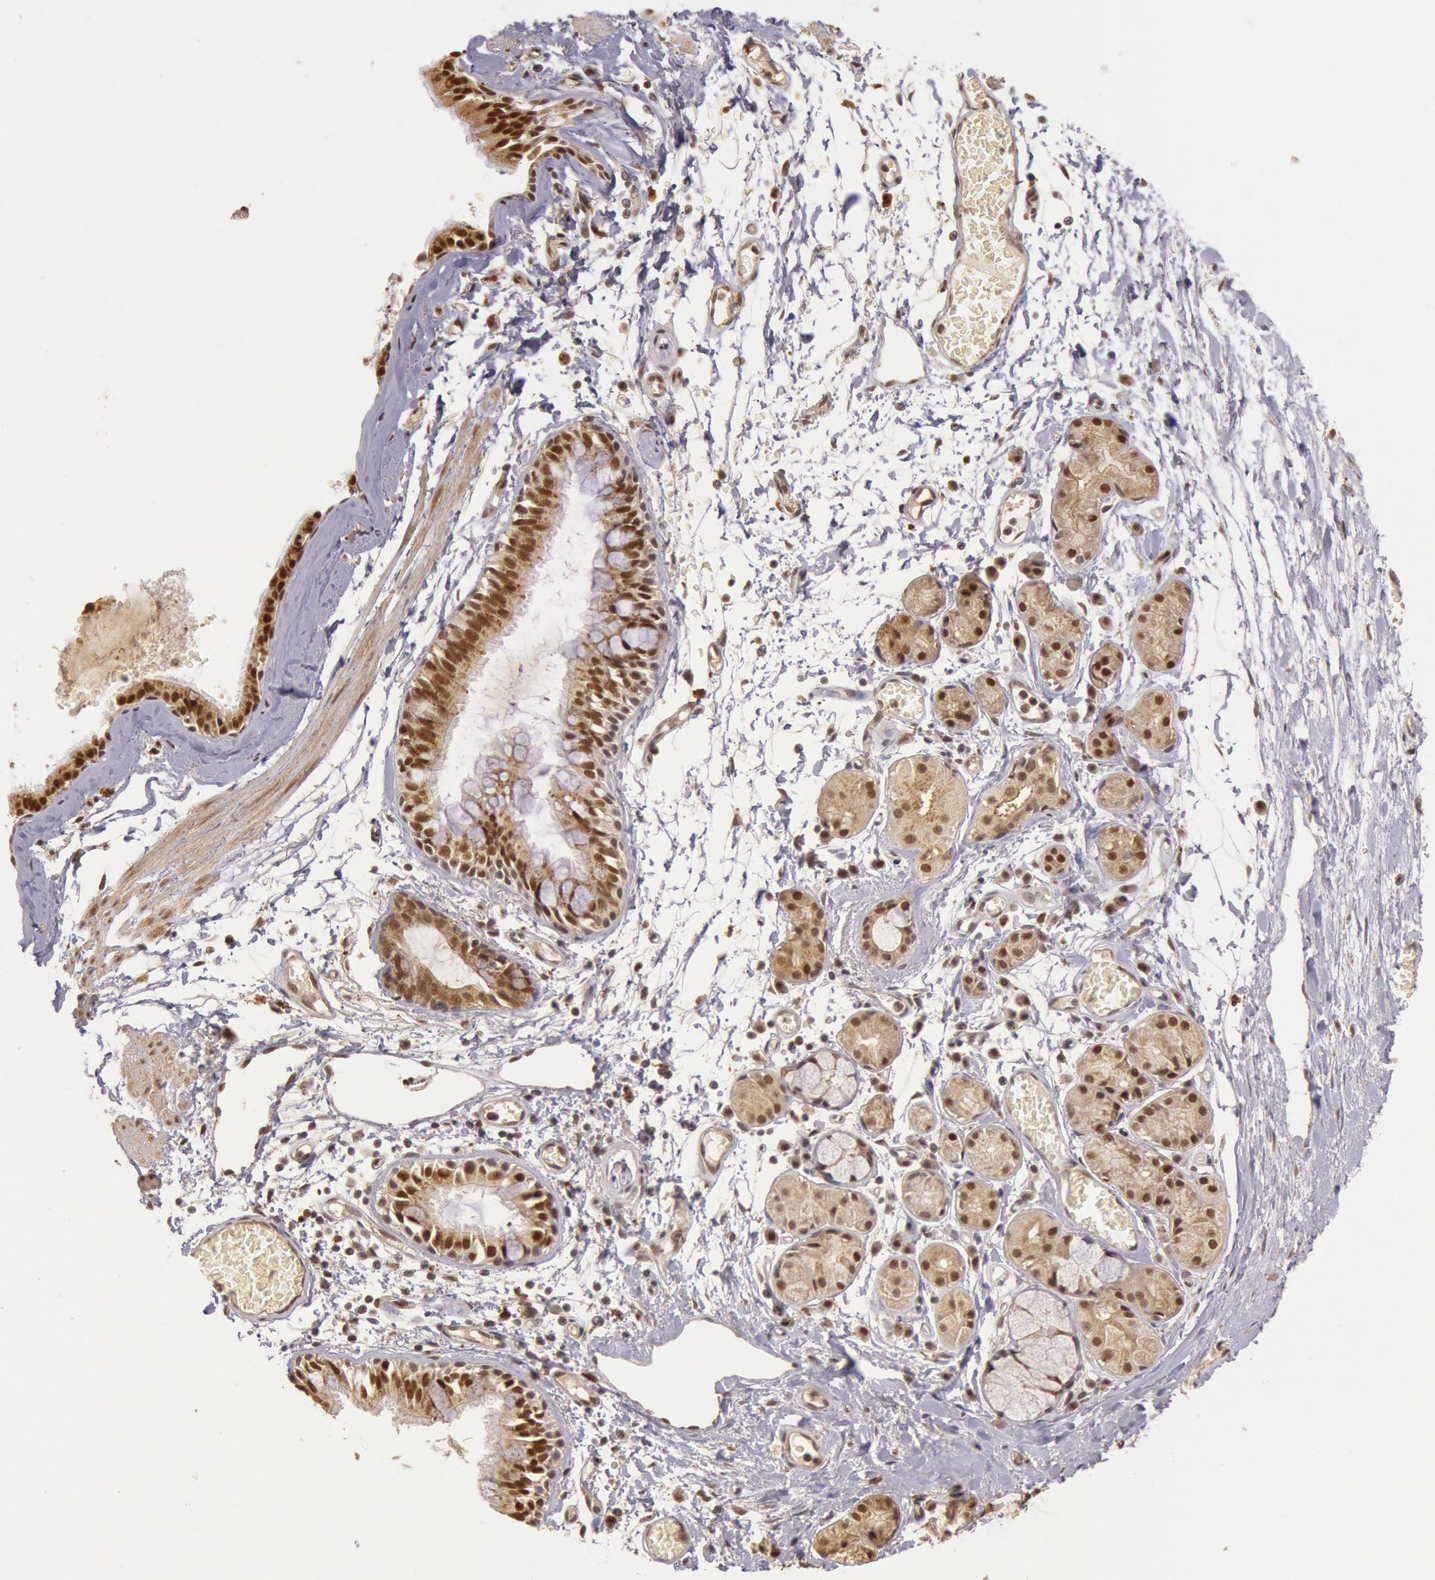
{"staining": {"intensity": "moderate", "quantity": ">75%", "location": "nuclear"}, "tissue": "bronchus", "cell_type": "Respiratory epithelial cells", "image_type": "normal", "snomed": [{"axis": "morphology", "description": "Normal tissue, NOS"}, {"axis": "topography", "description": "Bronchus"}, {"axis": "topography", "description": "Lung"}], "caption": "Approximately >75% of respiratory epithelial cells in unremarkable bronchus display moderate nuclear protein staining as visualized by brown immunohistochemical staining.", "gene": "LIG4", "patient": {"sex": "female", "age": 56}}